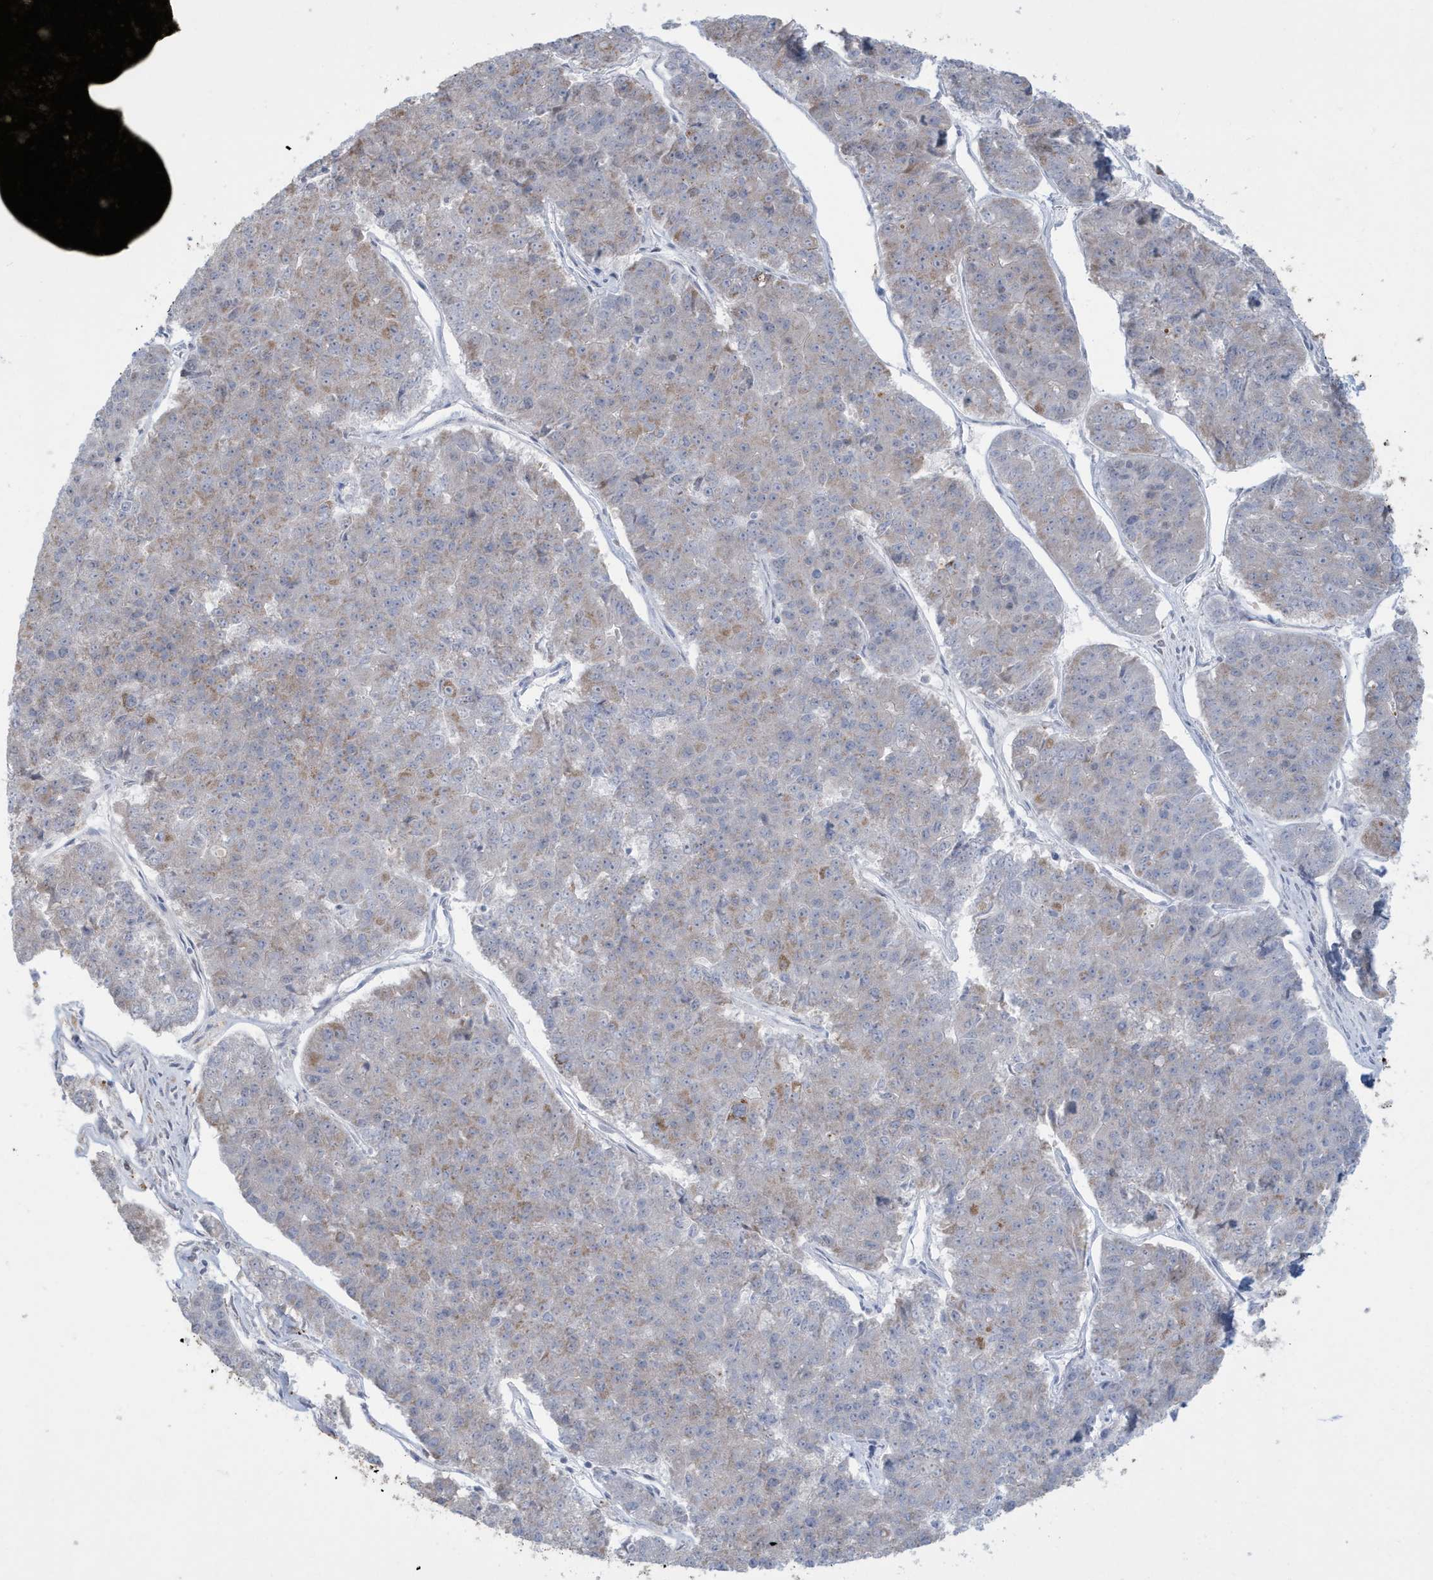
{"staining": {"intensity": "weak", "quantity": "<25%", "location": "cytoplasmic/membranous"}, "tissue": "pancreatic cancer", "cell_type": "Tumor cells", "image_type": "cancer", "snomed": [{"axis": "morphology", "description": "Adenocarcinoma, NOS"}, {"axis": "topography", "description": "Pancreas"}], "caption": "Micrograph shows no significant protein staining in tumor cells of adenocarcinoma (pancreatic). (Stains: DAB immunohistochemistry with hematoxylin counter stain, Microscopy: brightfield microscopy at high magnification).", "gene": "FNDC1", "patient": {"sex": "male", "age": 50}}